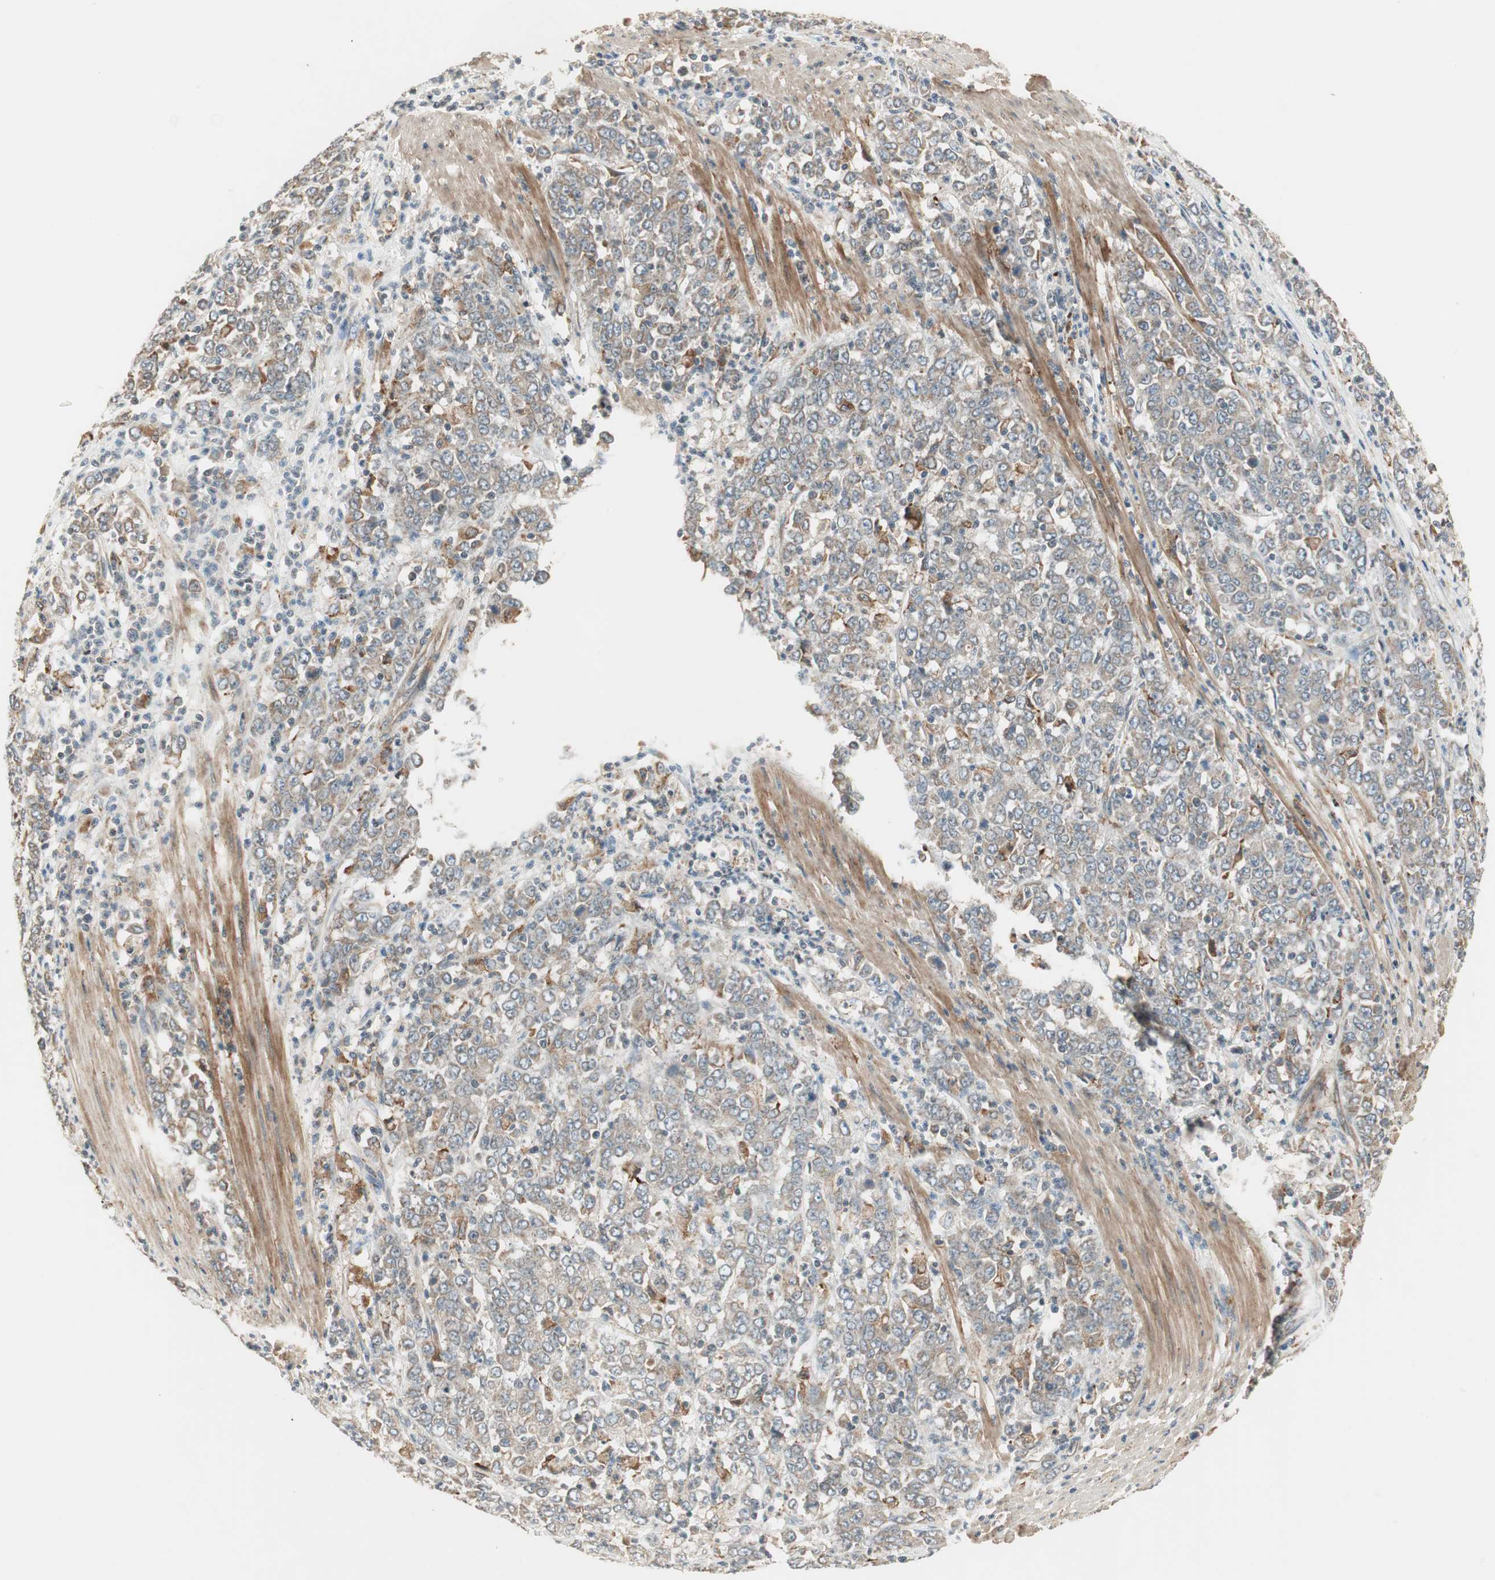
{"staining": {"intensity": "weak", "quantity": "<25%", "location": "cytoplasmic/membranous"}, "tissue": "stomach cancer", "cell_type": "Tumor cells", "image_type": "cancer", "snomed": [{"axis": "morphology", "description": "Adenocarcinoma, NOS"}, {"axis": "topography", "description": "Stomach, lower"}], "caption": "DAB immunohistochemical staining of stomach cancer (adenocarcinoma) exhibits no significant expression in tumor cells.", "gene": "SFRP1", "patient": {"sex": "female", "age": 71}}